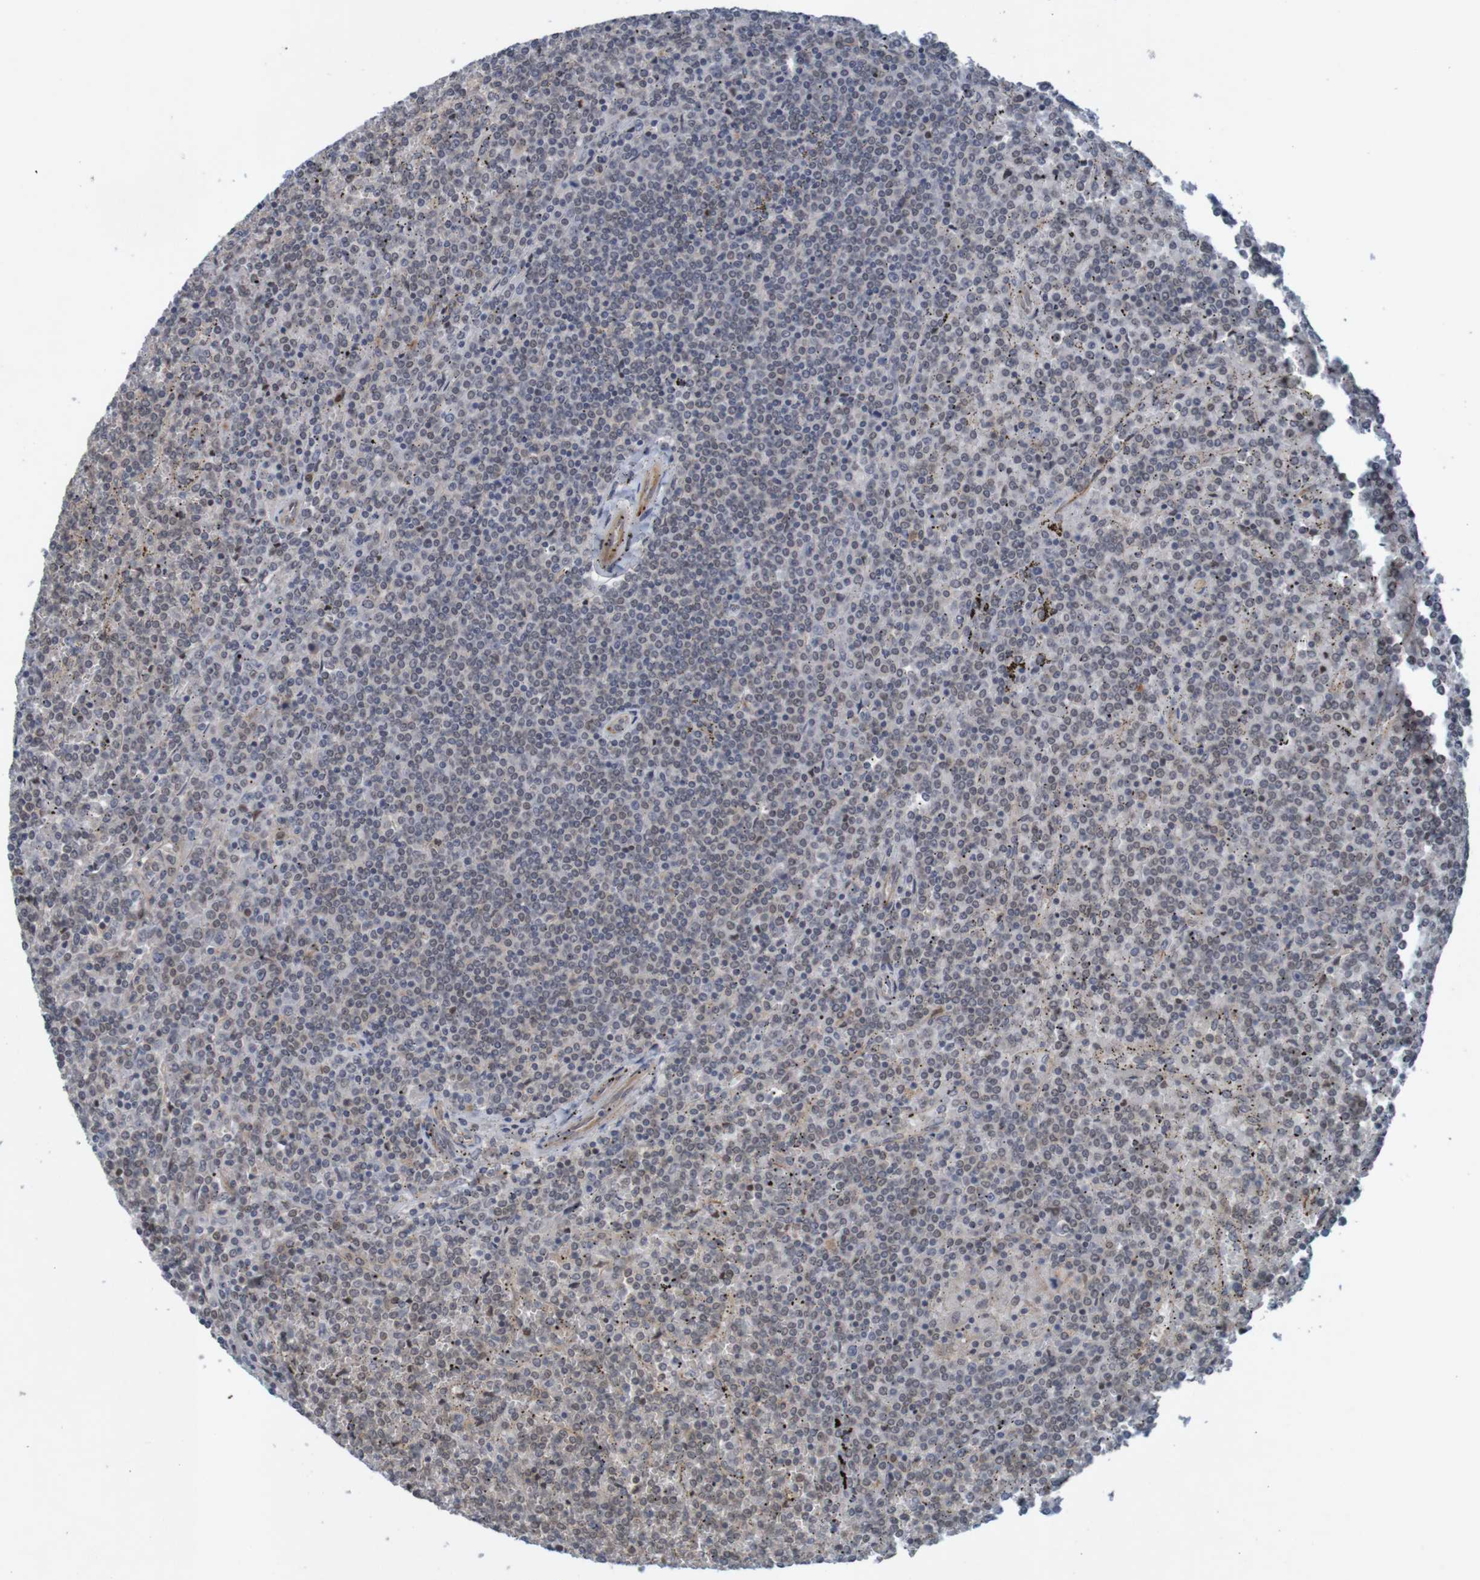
{"staining": {"intensity": "negative", "quantity": "none", "location": "none"}, "tissue": "lymphoma", "cell_type": "Tumor cells", "image_type": "cancer", "snomed": [{"axis": "morphology", "description": "Malignant lymphoma, non-Hodgkin's type, Low grade"}, {"axis": "topography", "description": "Spleen"}], "caption": "Photomicrograph shows no significant protein staining in tumor cells of lymphoma. Nuclei are stained in blue.", "gene": "ARHGEF11", "patient": {"sex": "female", "age": 19}}